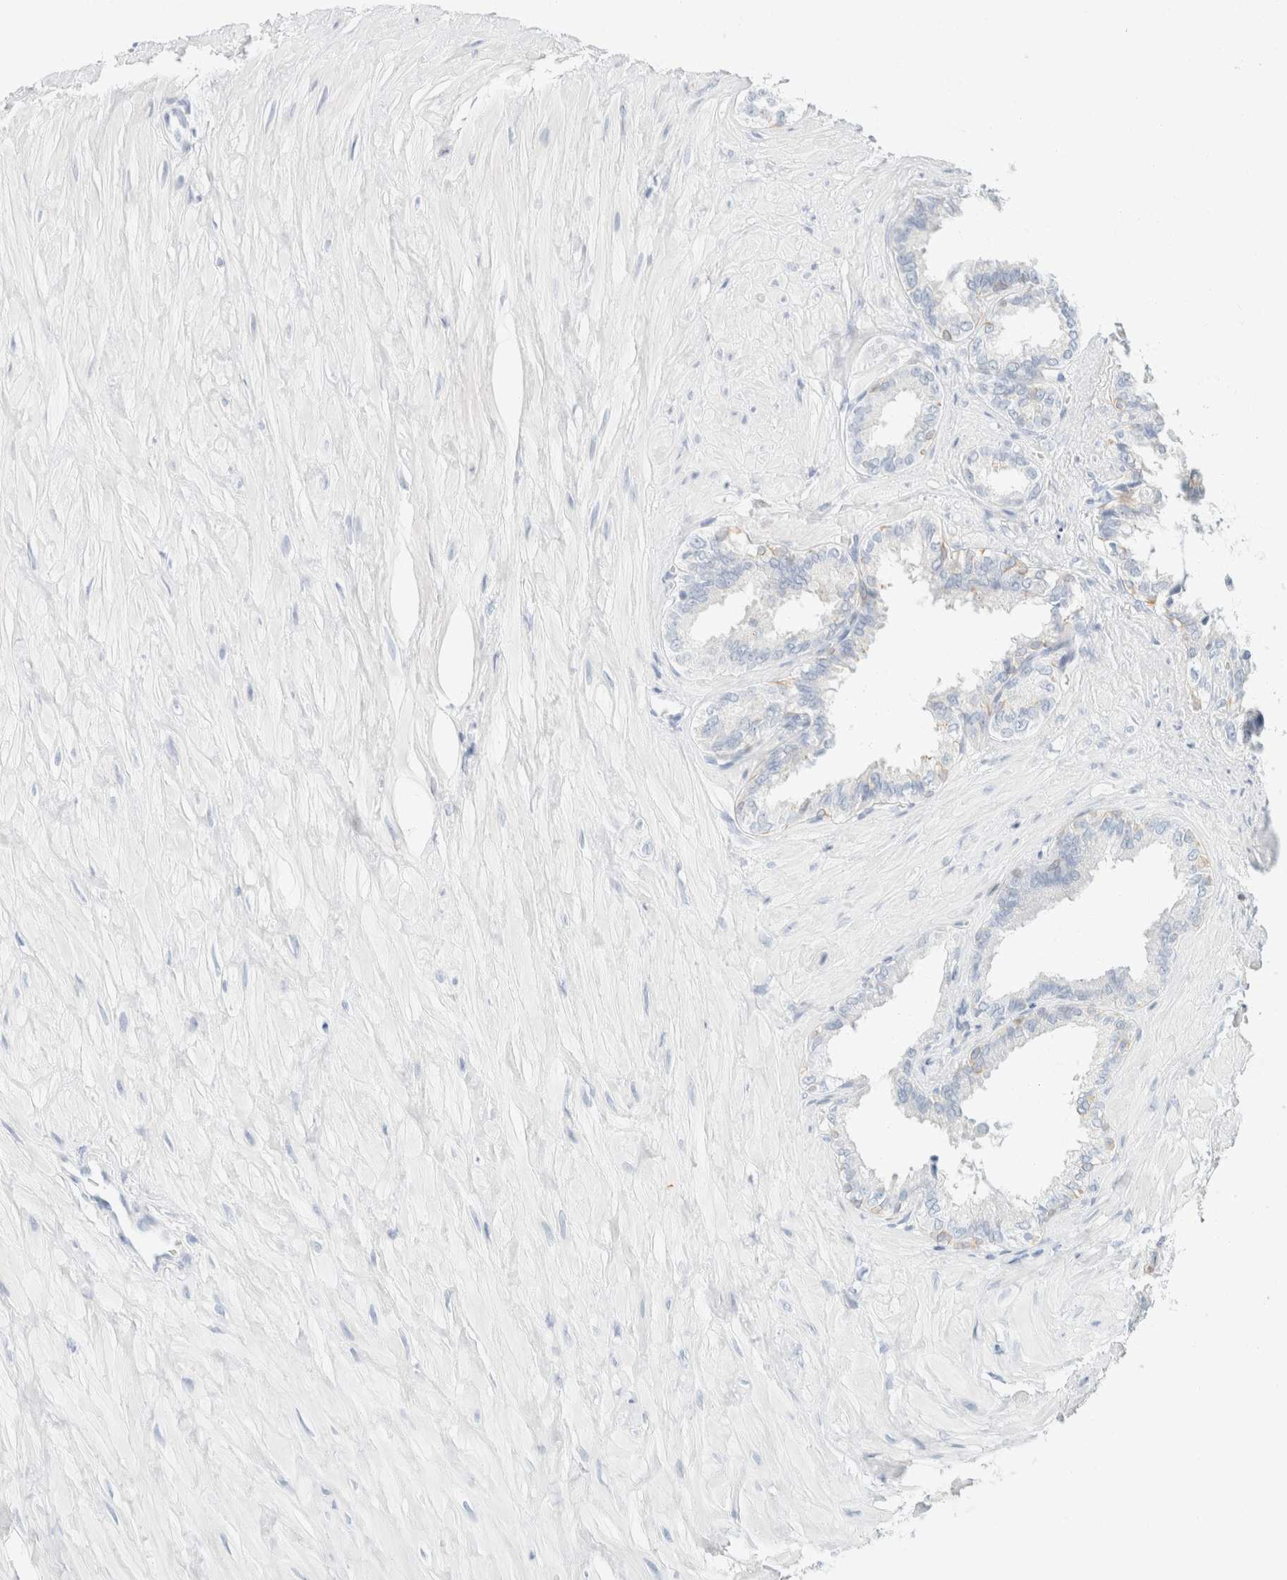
{"staining": {"intensity": "weak", "quantity": "<25%", "location": "cytoplasmic/membranous"}, "tissue": "seminal vesicle", "cell_type": "Glandular cells", "image_type": "normal", "snomed": [{"axis": "morphology", "description": "Normal tissue, NOS"}, {"axis": "topography", "description": "Seminal veicle"}], "caption": "The image reveals no staining of glandular cells in normal seminal vesicle.", "gene": "KRT20", "patient": {"sex": "male", "age": 64}}